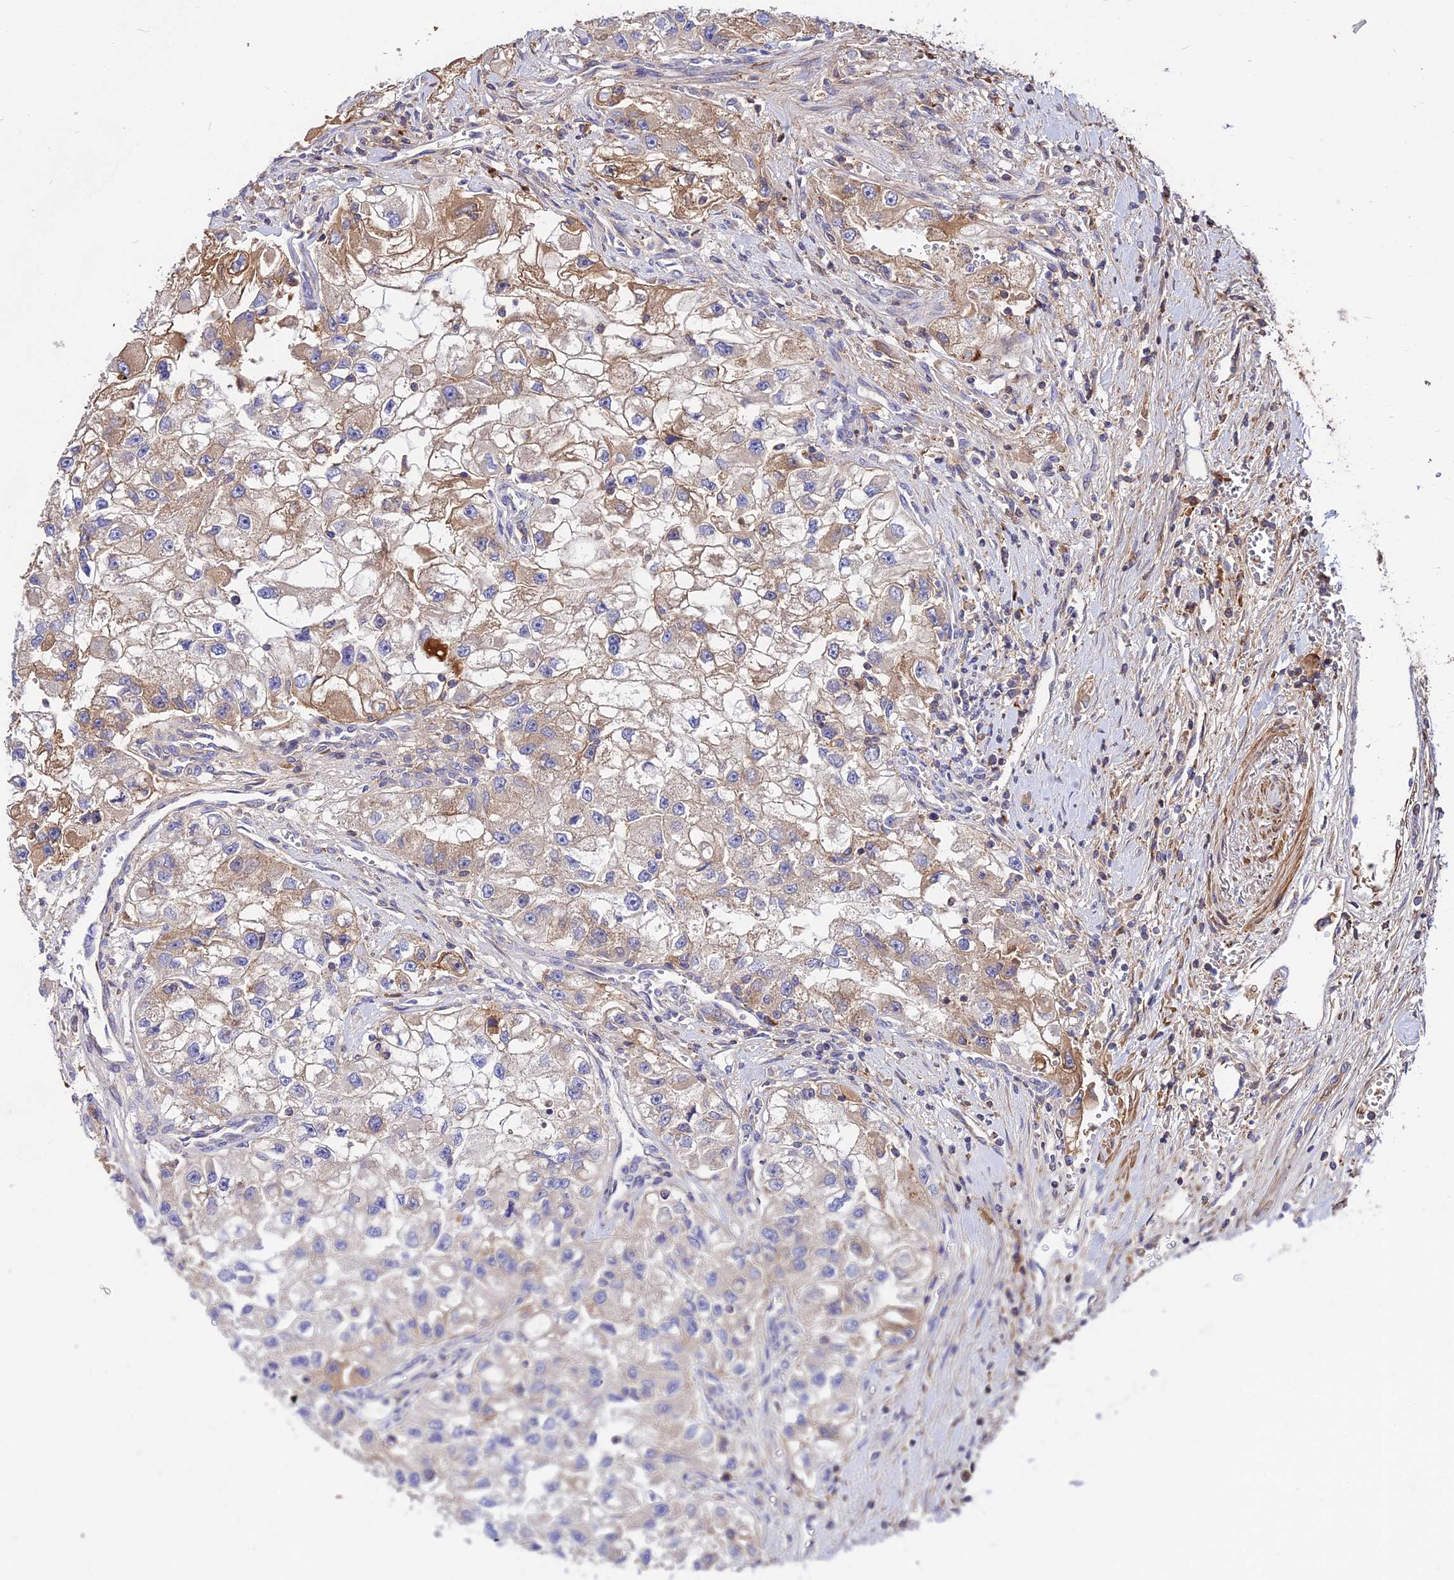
{"staining": {"intensity": "moderate", "quantity": "25%-75%", "location": "cytoplasmic/membranous"}, "tissue": "renal cancer", "cell_type": "Tumor cells", "image_type": "cancer", "snomed": [{"axis": "morphology", "description": "Adenocarcinoma, NOS"}, {"axis": "topography", "description": "Kidney"}], "caption": "Moderate cytoplasmic/membranous positivity for a protein is seen in approximately 25%-75% of tumor cells of renal adenocarcinoma using IHC.", "gene": "PYM1", "patient": {"sex": "male", "age": 63}}